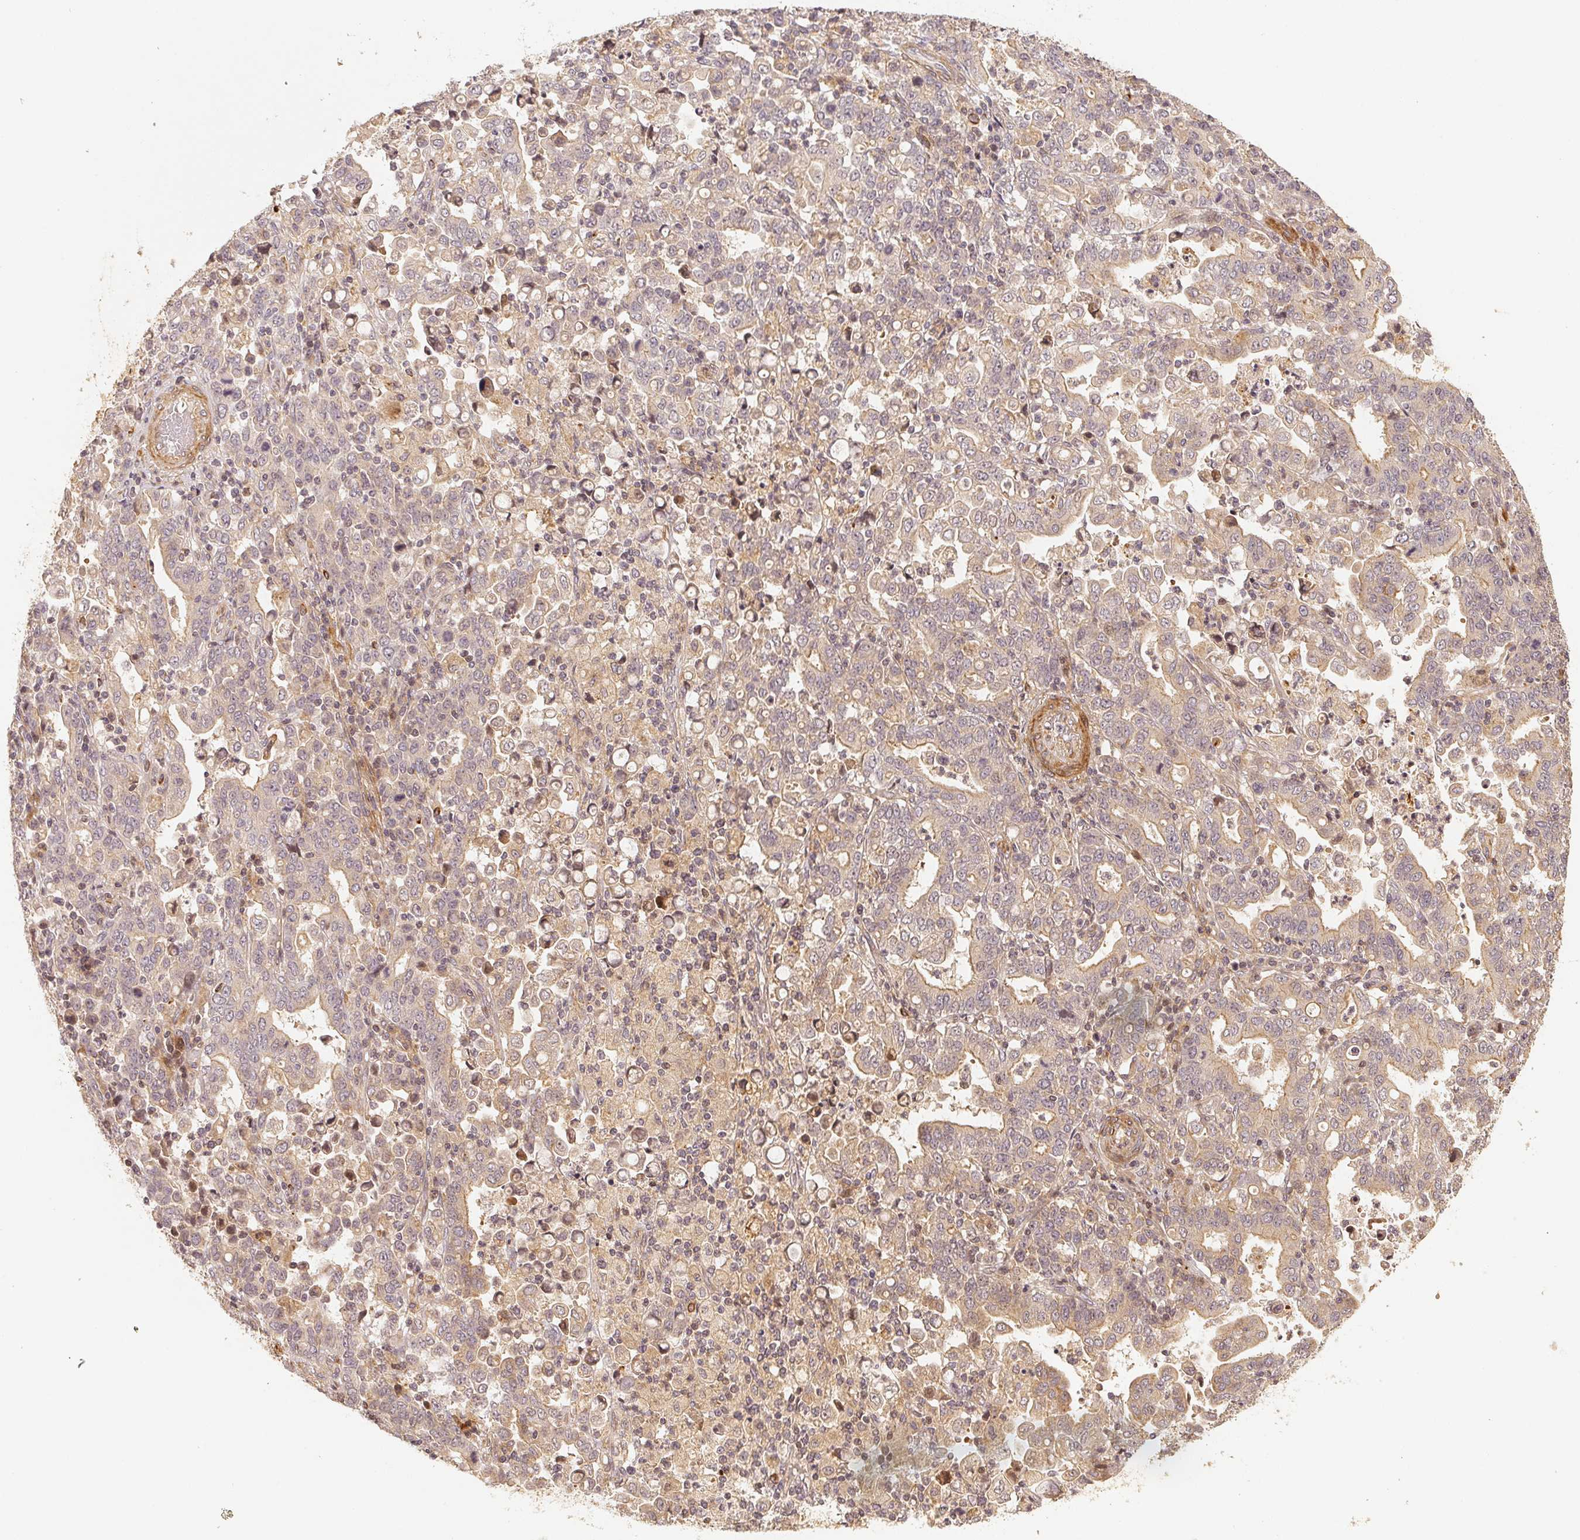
{"staining": {"intensity": "negative", "quantity": "none", "location": "none"}, "tissue": "stomach cancer", "cell_type": "Tumor cells", "image_type": "cancer", "snomed": [{"axis": "morphology", "description": "Adenocarcinoma, NOS"}, {"axis": "topography", "description": "Stomach, upper"}], "caption": "Stomach cancer (adenocarcinoma) was stained to show a protein in brown. There is no significant positivity in tumor cells.", "gene": "SERPINE1", "patient": {"sex": "male", "age": 69}}